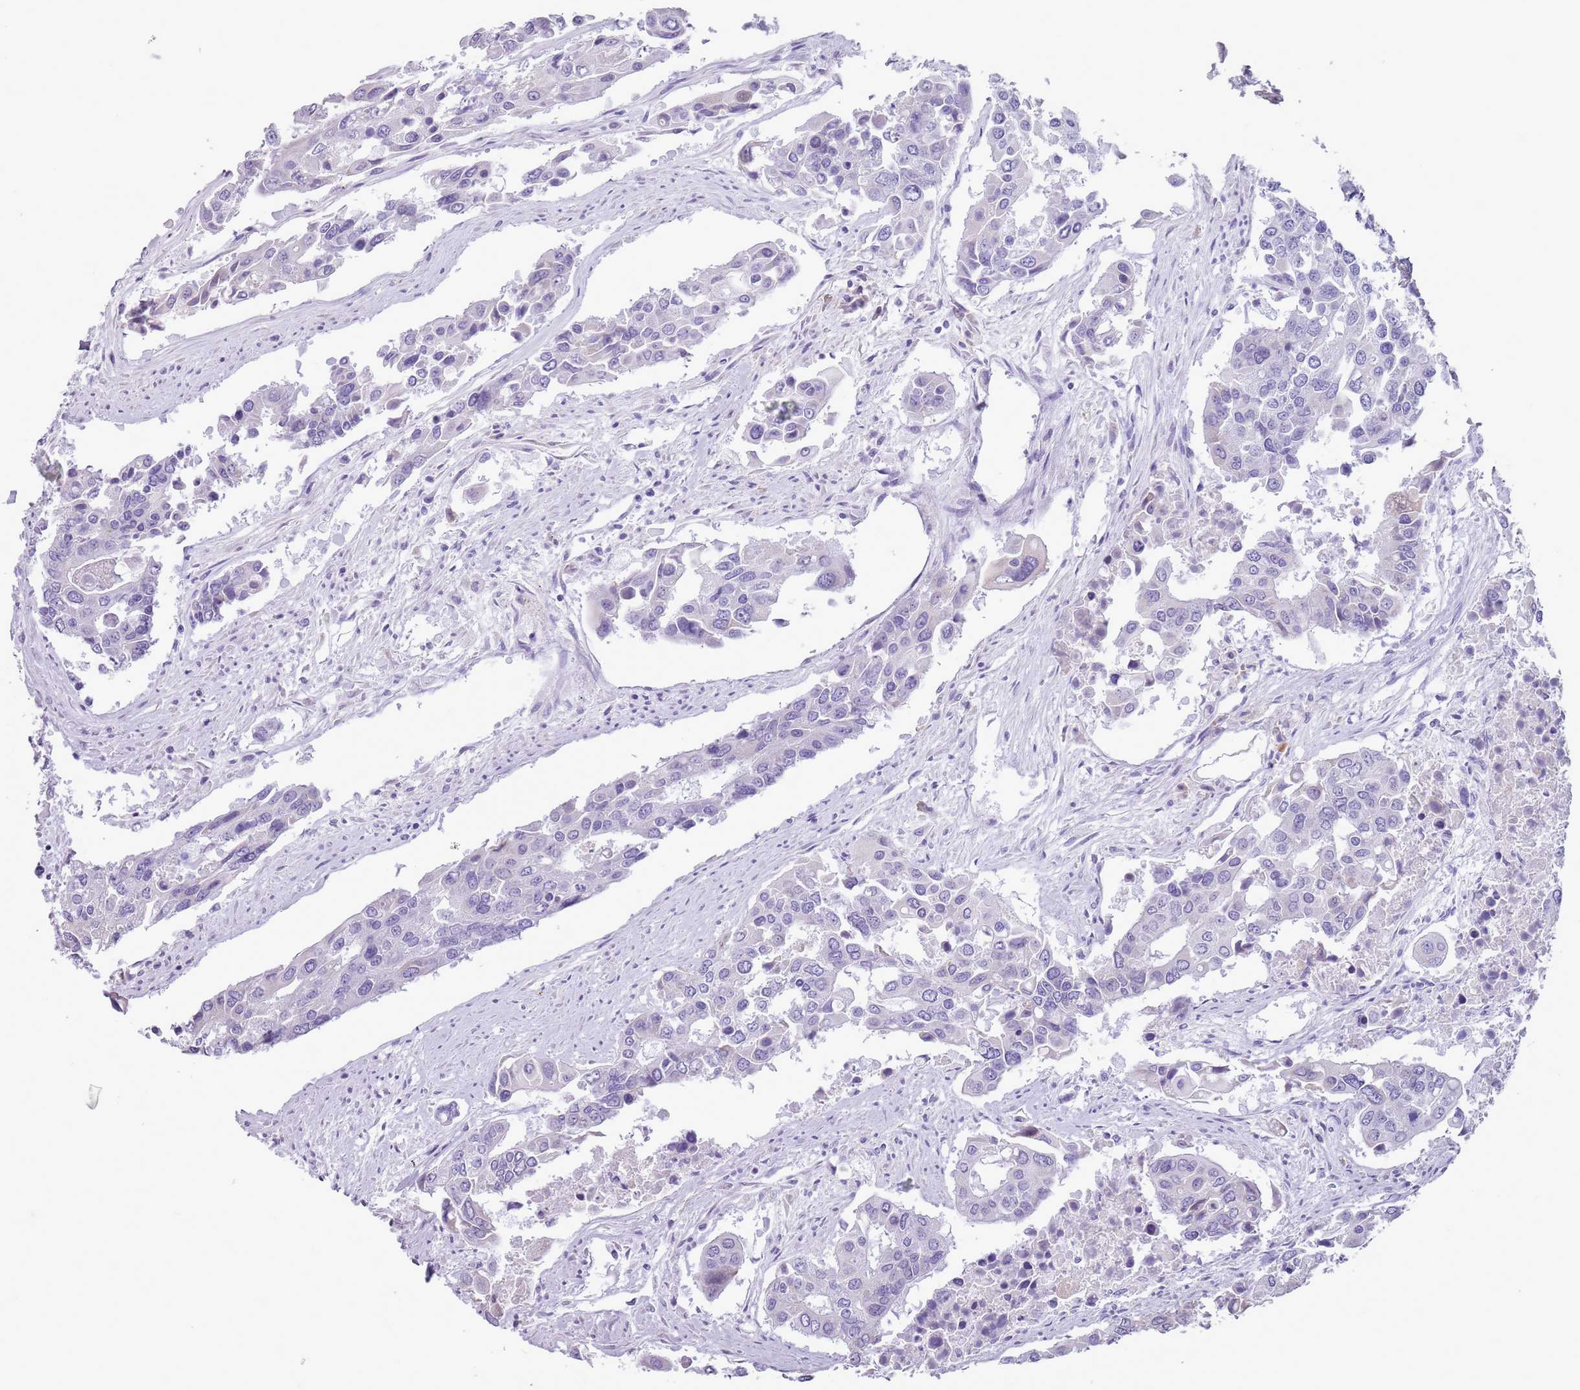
{"staining": {"intensity": "negative", "quantity": "none", "location": "none"}, "tissue": "colorectal cancer", "cell_type": "Tumor cells", "image_type": "cancer", "snomed": [{"axis": "morphology", "description": "Adenocarcinoma, NOS"}, {"axis": "topography", "description": "Colon"}], "caption": "IHC of adenocarcinoma (colorectal) demonstrates no expression in tumor cells.", "gene": "HYOU1", "patient": {"sex": "male", "age": 77}}